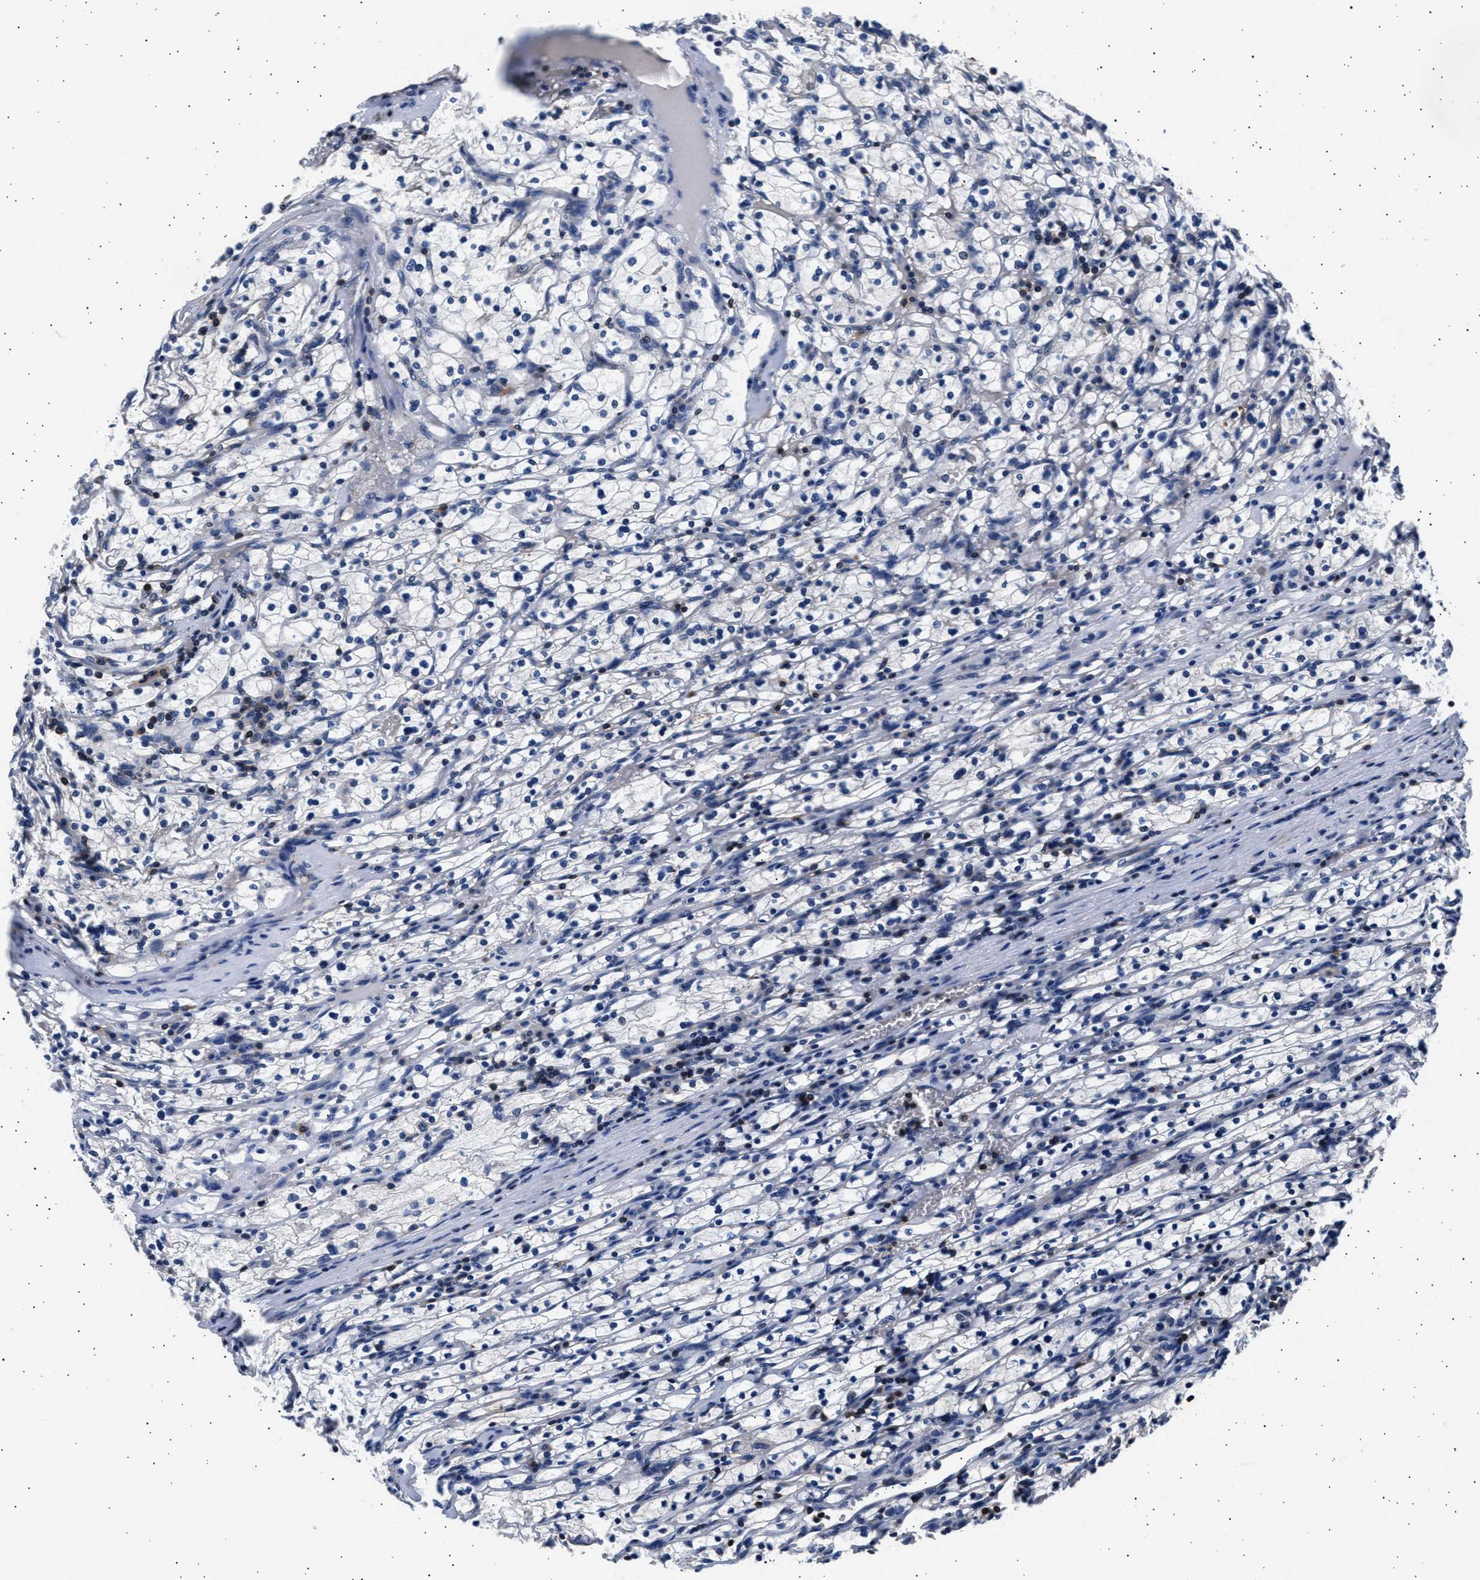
{"staining": {"intensity": "negative", "quantity": "none", "location": "none"}, "tissue": "renal cancer", "cell_type": "Tumor cells", "image_type": "cancer", "snomed": [{"axis": "morphology", "description": "Adenocarcinoma, NOS"}, {"axis": "topography", "description": "Kidney"}], "caption": "Photomicrograph shows no significant protein expression in tumor cells of renal adenocarcinoma.", "gene": "GRAP2", "patient": {"sex": "female", "age": 83}}